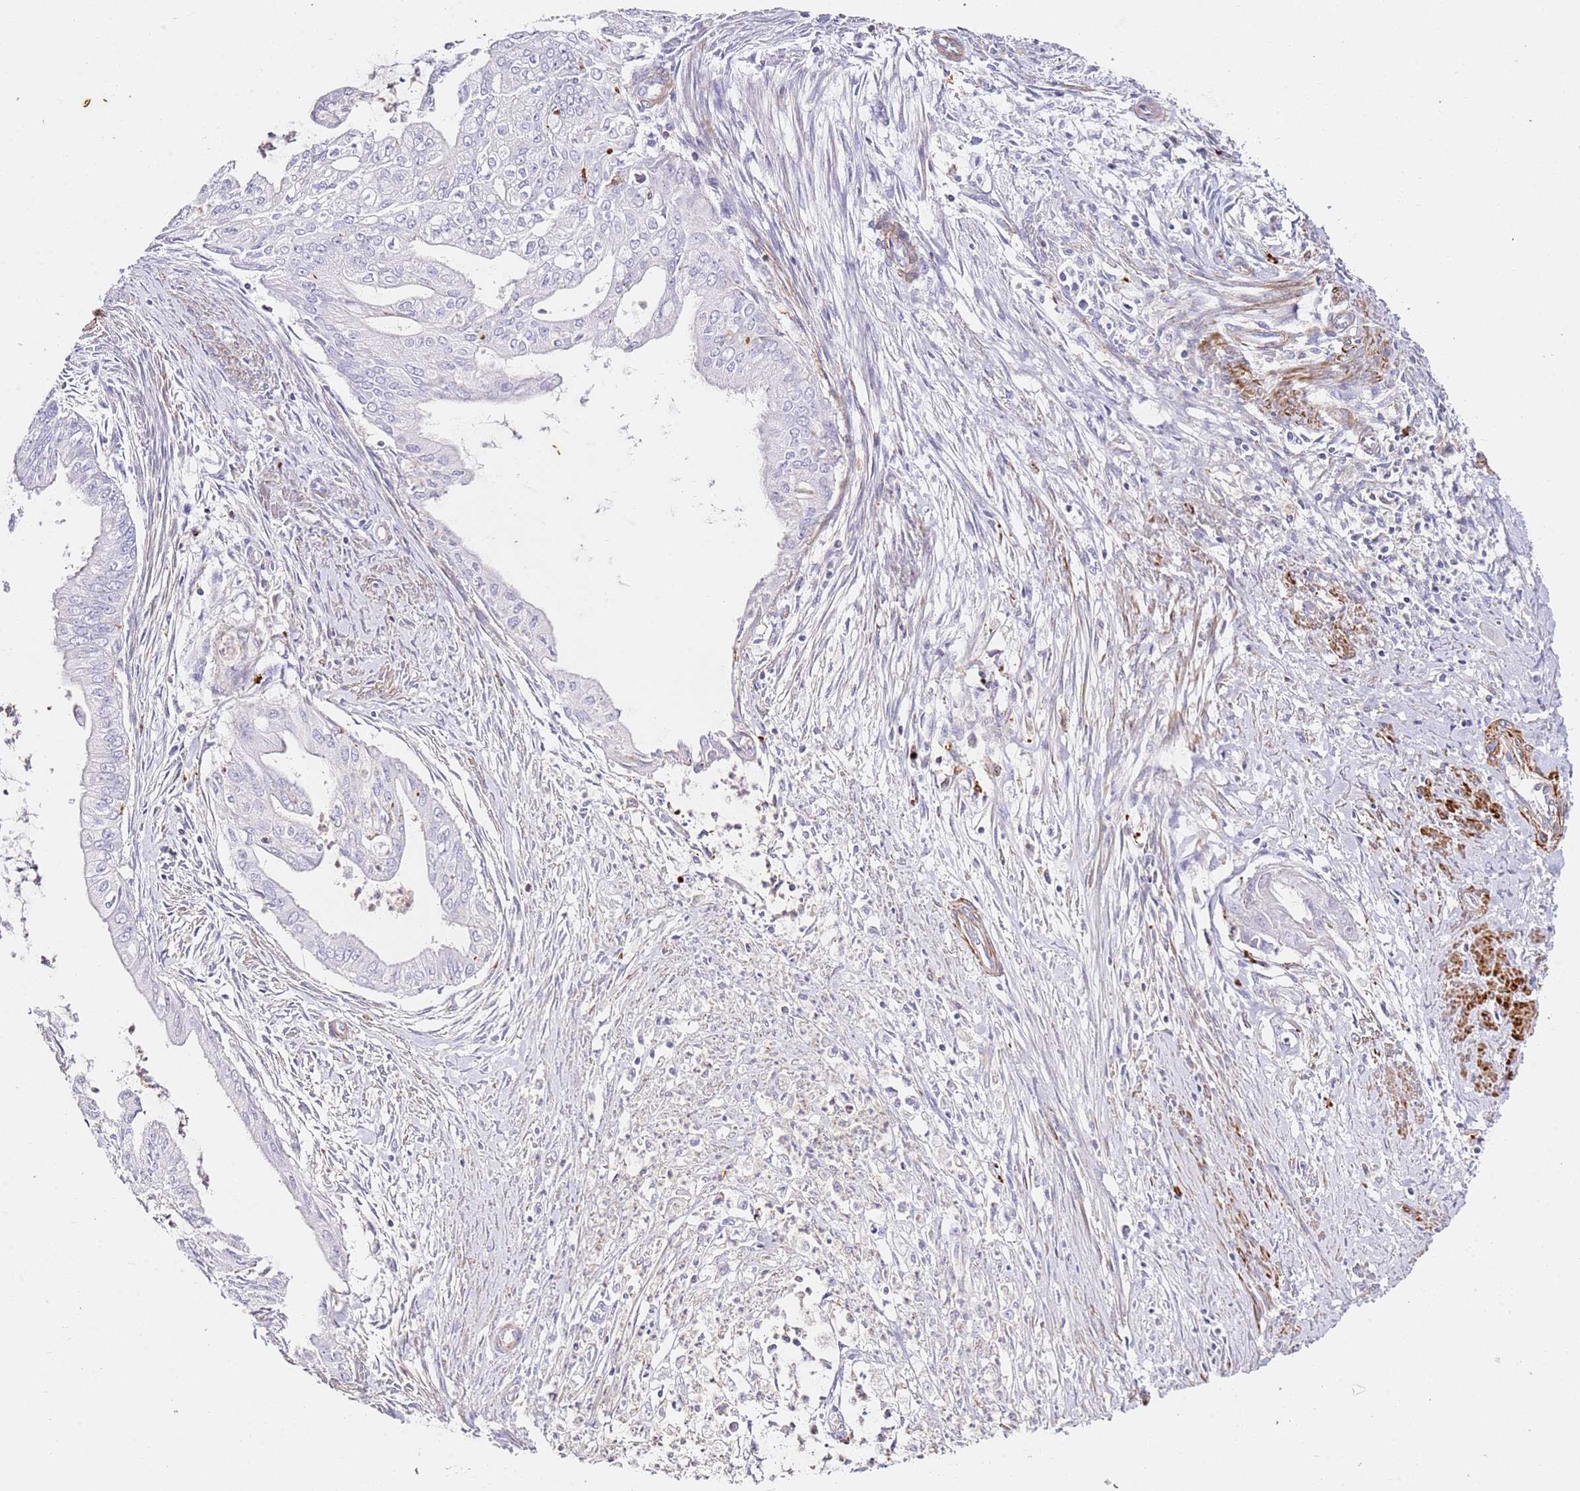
{"staining": {"intensity": "negative", "quantity": "none", "location": "none"}, "tissue": "endometrial cancer", "cell_type": "Tumor cells", "image_type": "cancer", "snomed": [{"axis": "morphology", "description": "Adenocarcinoma, NOS"}, {"axis": "topography", "description": "Endometrium"}], "caption": "High magnification brightfield microscopy of endometrial cancer stained with DAB (brown) and counterstained with hematoxylin (blue): tumor cells show no significant expression. Brightfield microscopy of immunohistochemistry stained with DAB (3,3'-diaminobenzidine) (brown) and hematoxylin (blue), captured at high magnification.", "gene": "ZNF671", "patient": {"sex": "female", "age": 73}}